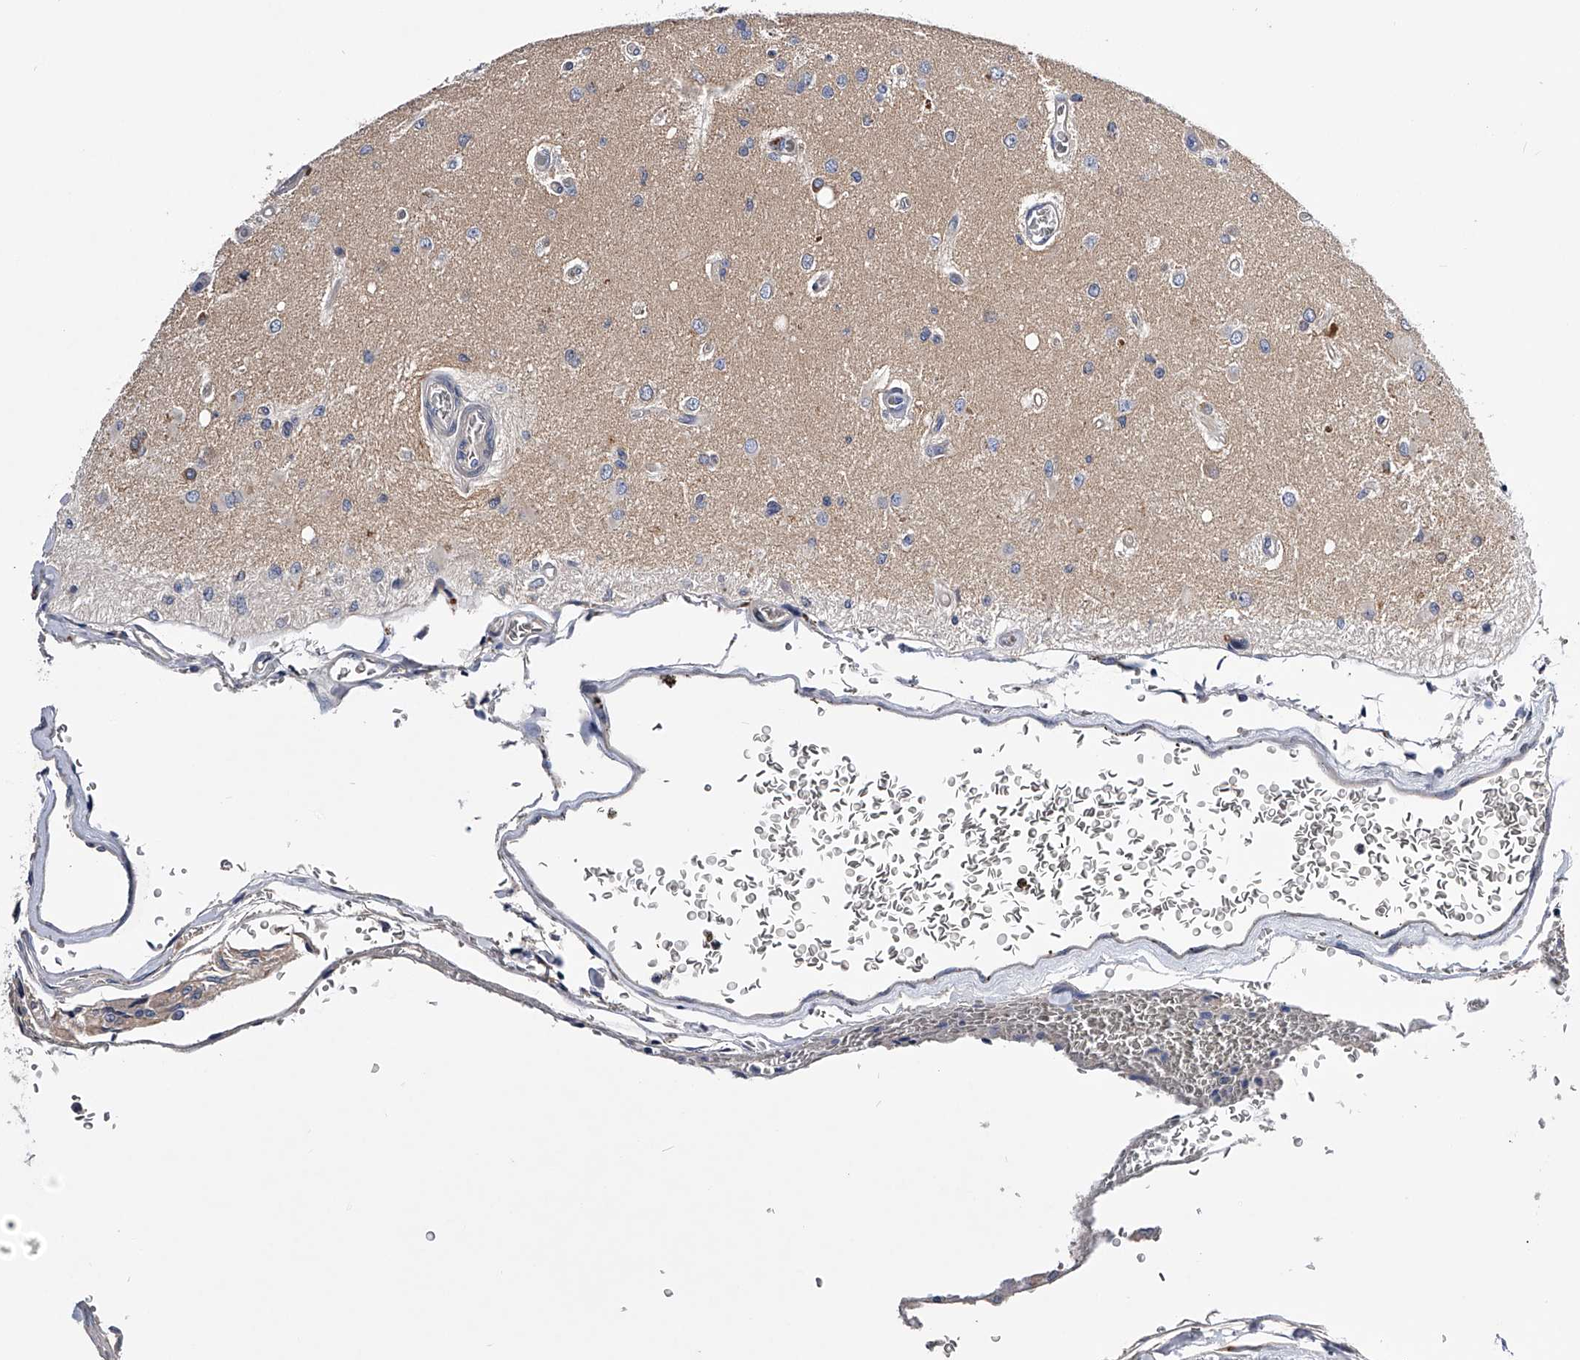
{"staining": {"intensity": "negative", "quantity": "none", "location": "none"}, "tissue": "glioma", "cell_type": "Tumor cells", "image_type": "cancer", "snomed": [{"axis": "morphology", "description": "Normal tissue, NOS"}, {"axis": "morphology", "description": "Glioma, malignant, High grade"}, {"axis": "topography", "description": "Cerebral cortex"}], "caption": "IHC micrograph of glioma stained for a protein (brown), which reveals no staining in tumor cells.", "gene": "ARL4C", "patient": {"sex": "male", "age": 77}}